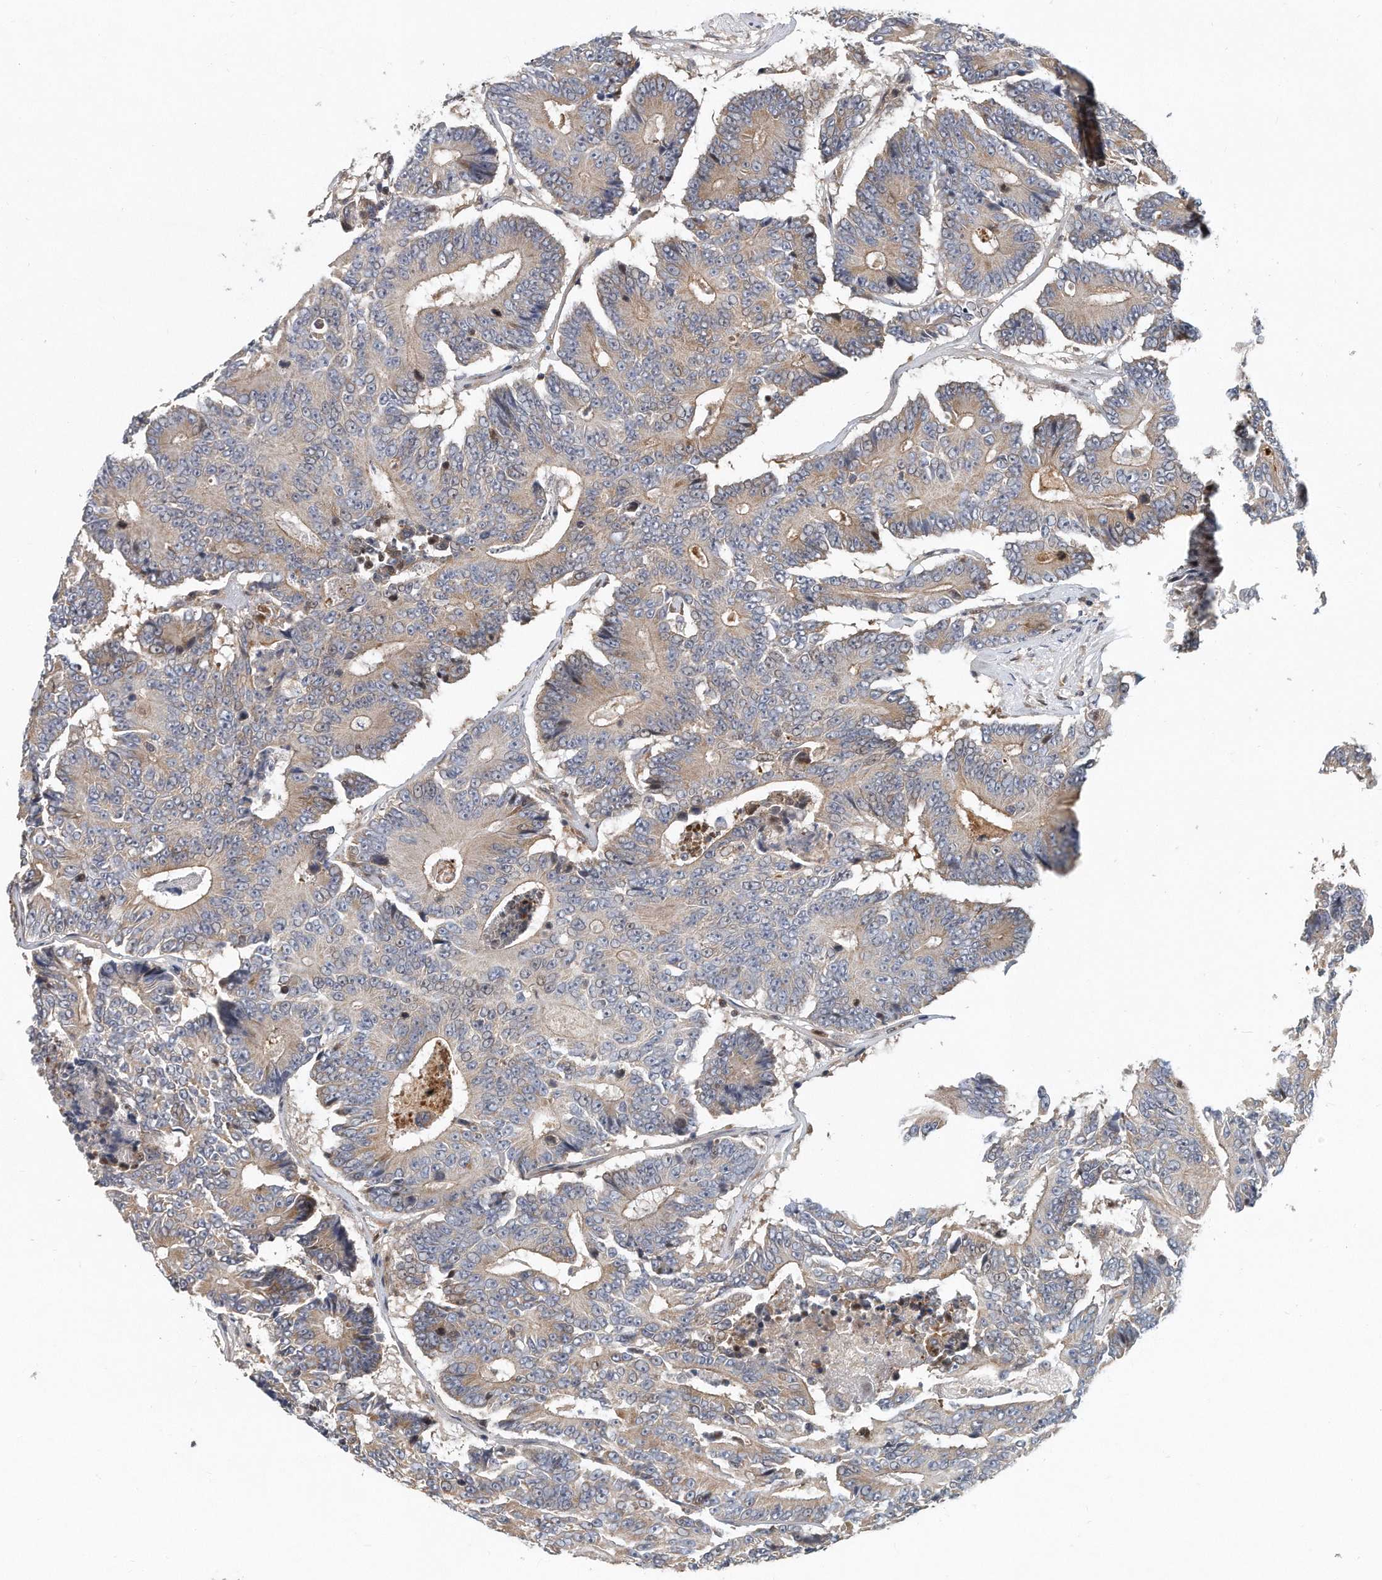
{"staining": {"intensity": "weak", "quantity": ">75%", "location": "cytoplasmic/membranous"}, "tissue": "colorectal cancer", "cell_type": "Tumor cells", "image_type": "cancer", "snomed": [{"axis": "morphology", "description": "Adenocarcinoma, NOS"}, {"axis": "topography", "description": "Colon"}], "caption": "Colorectal cancer was stained to show a protein in brown. There is low levels of weak cytoplasmic/membranous positivity in approximately >75% of tumor cells. The protein is stained brown, and the nuclei are stained in blue (DAB IHC with brightfield microscopy, high magnification).", "gene": "PCDH8", "patient": {"sex": "male", "age": 83}}